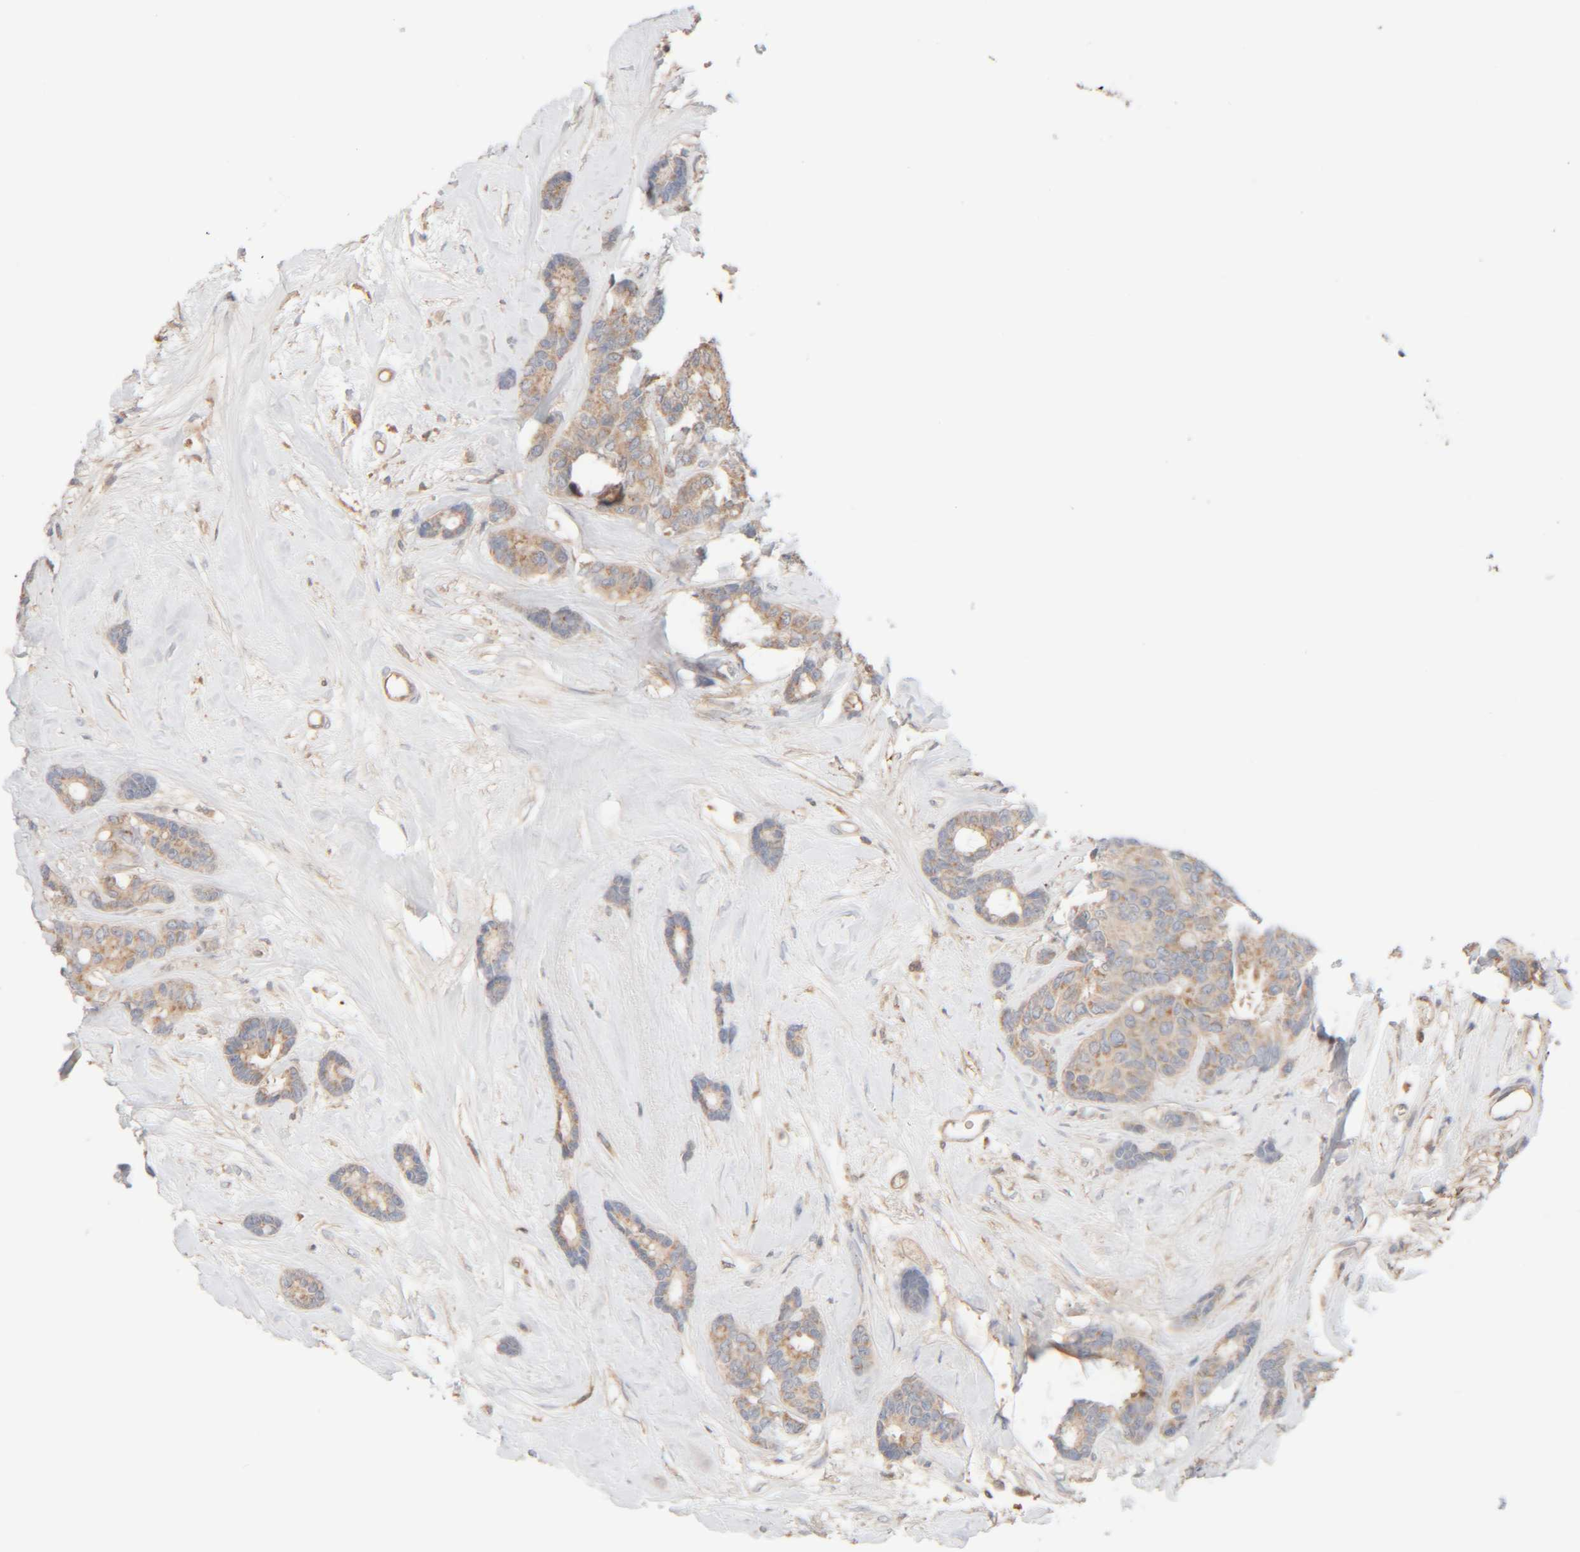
{"staining": {"intensity": "weak", "quantity": "25%-75%", "location": "cytoplasmic/membranous"}, "tissue": "breast cancer", "cell_type": "Tumor cells", "image_type": "cancer", "snomed": [{"axis": "morphology", "description": "Duct carcinoma"}, {"axis": "topography", "description": "Breast"}], "caption": "IHC histopathology image of neoplastic tissue: human infiltrating ductal carcinoma (breast) stained using IHC reveals low levels of weak protein expression localized specifically in the cytoplasmic/membranous of tumor cells, appearing as a cytoplasmic/membranous brown color.", "gene": "TMEM192", "patient": {"sex": "female", "age": 87}}